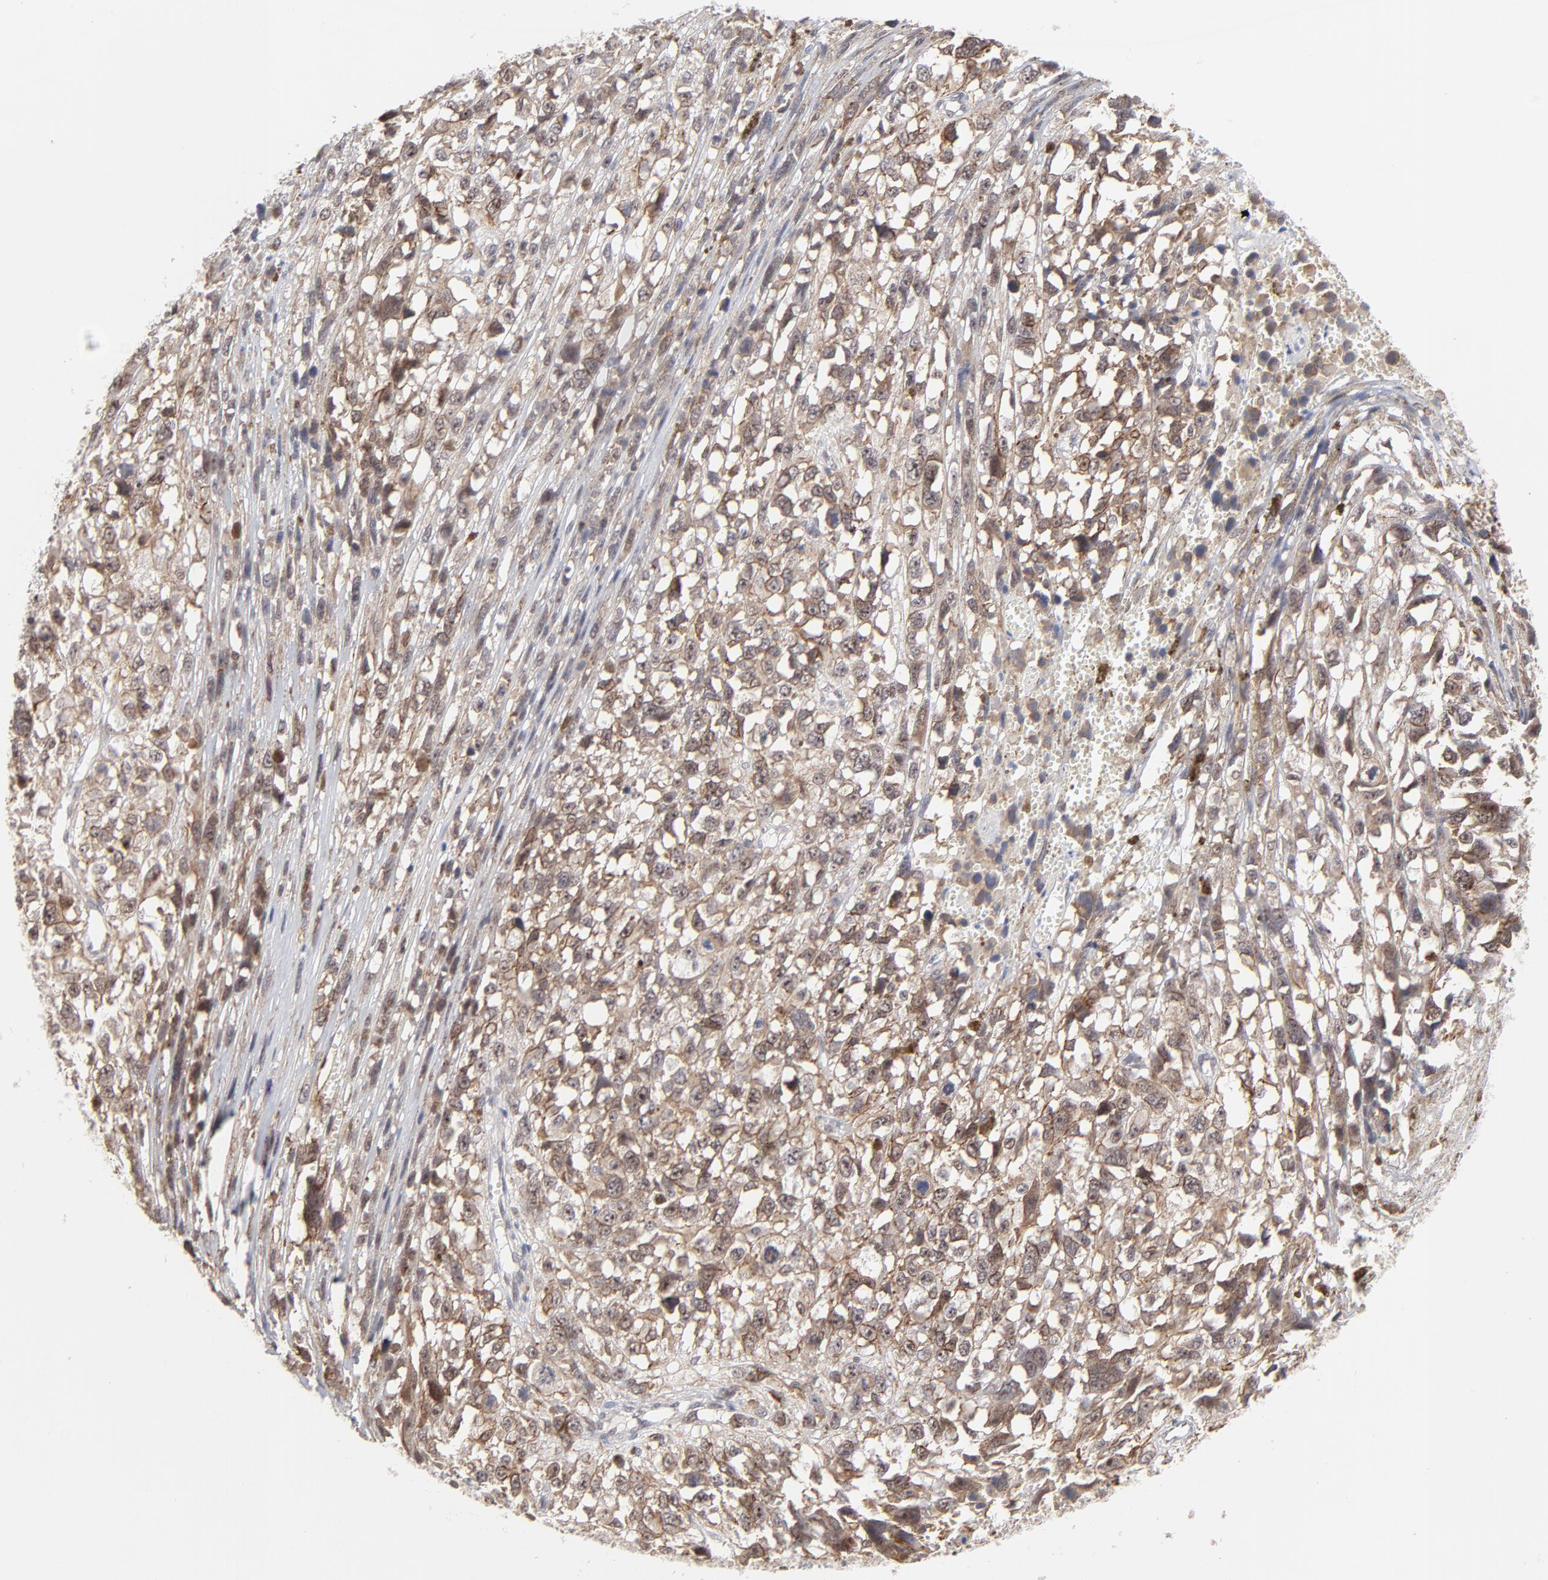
{"staining": {"intensity": "strong", "quantity": ">75%", "location": "cytoplasmic/membranous,nuclear"}, "tissue": "melanoma", "cell_type": "Tumor cells", "image_type": "cancer", "snomed": [{"axis": "morphology", "description": "Malignant melanoma, Metastatic site"}, {"axis": "topography", "description": "Lymph node"}], "caption": "Brown immunohistochemical staining in human melanoma displays strong cytoplasmic/membranous and nuclear positivity in about >75% of tumor cells. Nuclei are stained in blue.", "gene": "NBN", "patient": {"sex": "male", "age": 59}}